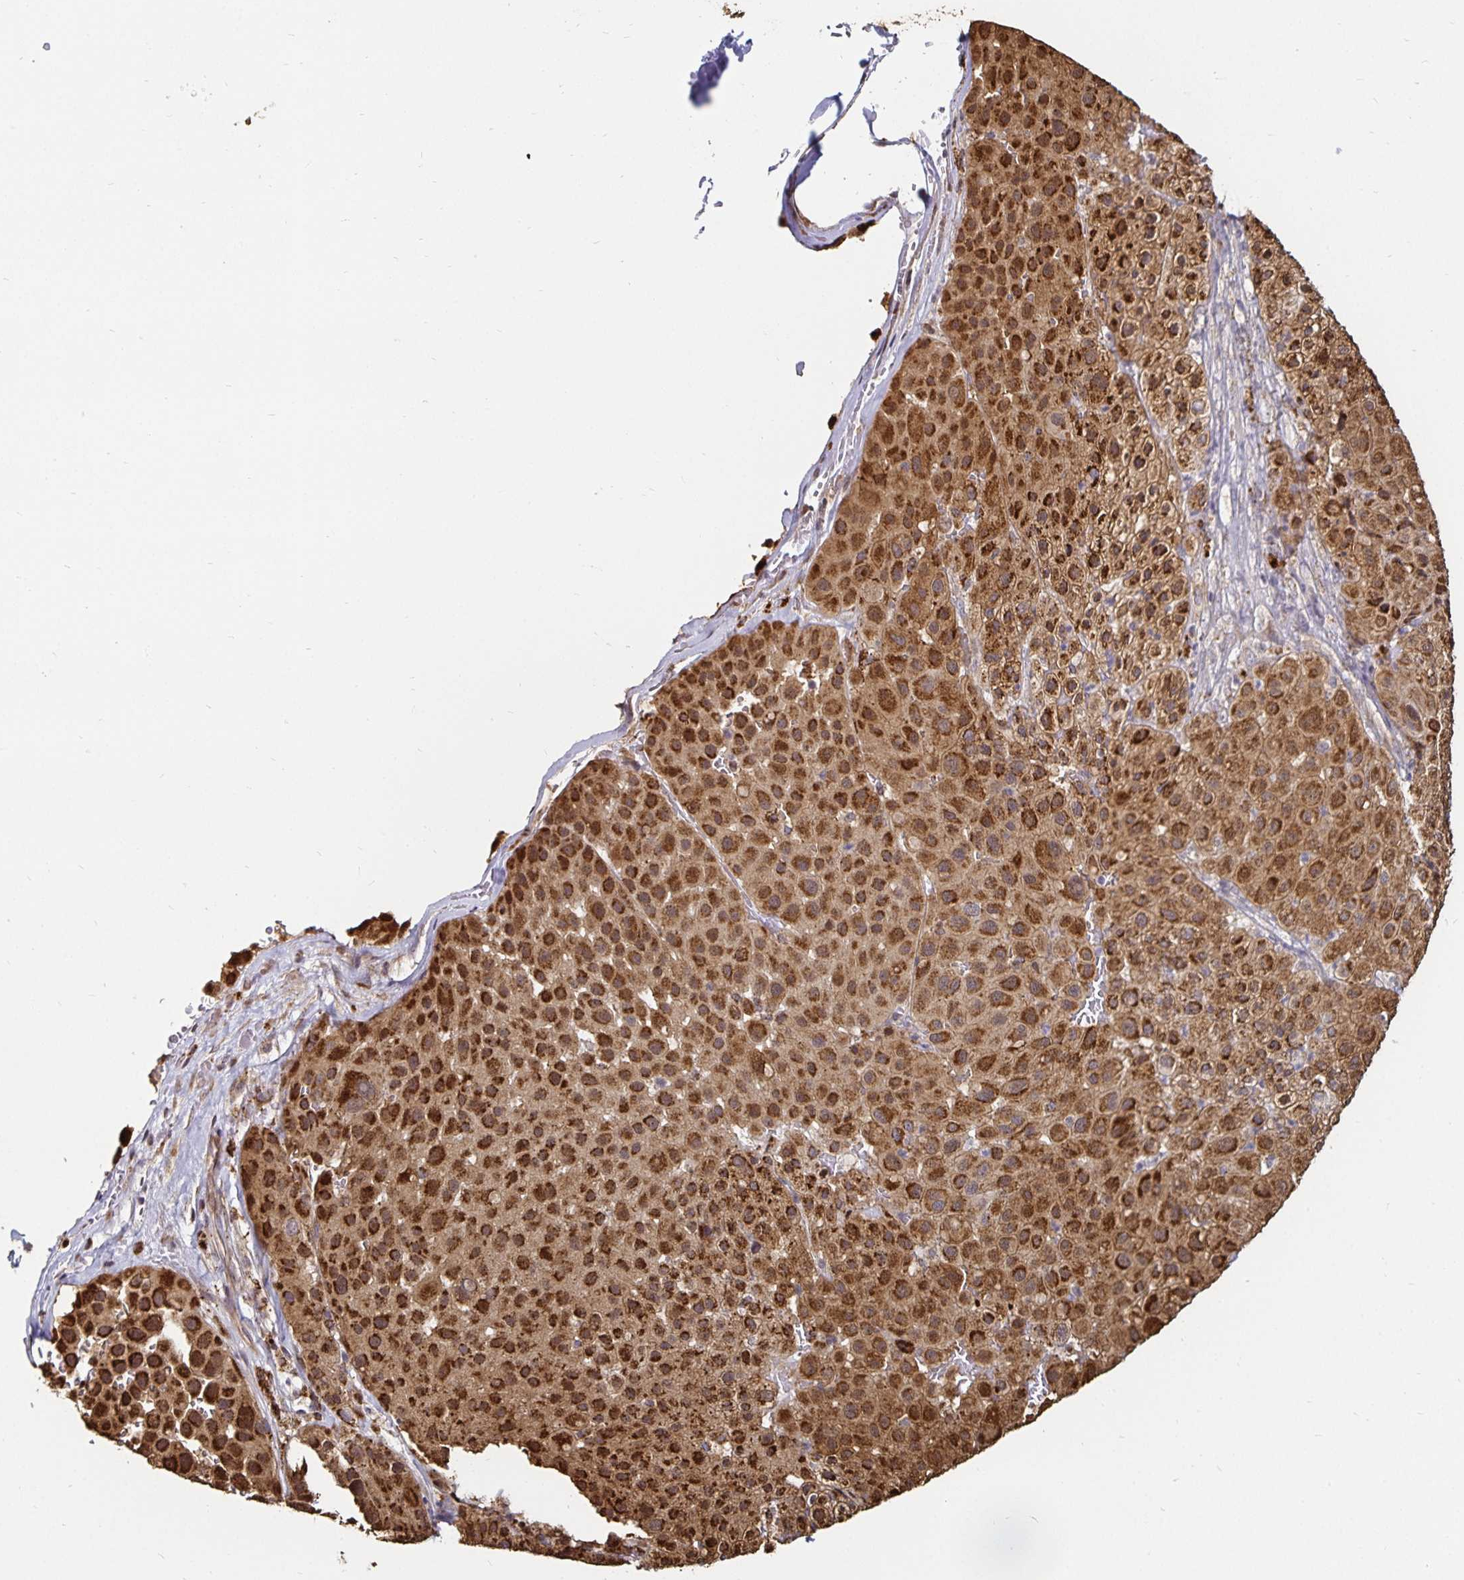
{"staining": {"intensity": "strong", "quantity": ">75%", "location": "cytoplasmic/membranous"}, "tissue": "melanoma", "cell_type": "Tumor cells", "image_type": "cancer", "snomed": [{"axis": "morphology", "description": "Malignant melanoma, Metastatic site"}, {"axis": "topography", "description": "Smooth muscle"}], "caption": "This is an image of IHC staining of malignant melanoma (metastatic site), which shows strong positivity in the cytoplasmic/membranous of tumor cells.", "gene": "CYP27A1", "patient": {"sex": "male", "age": 41}}